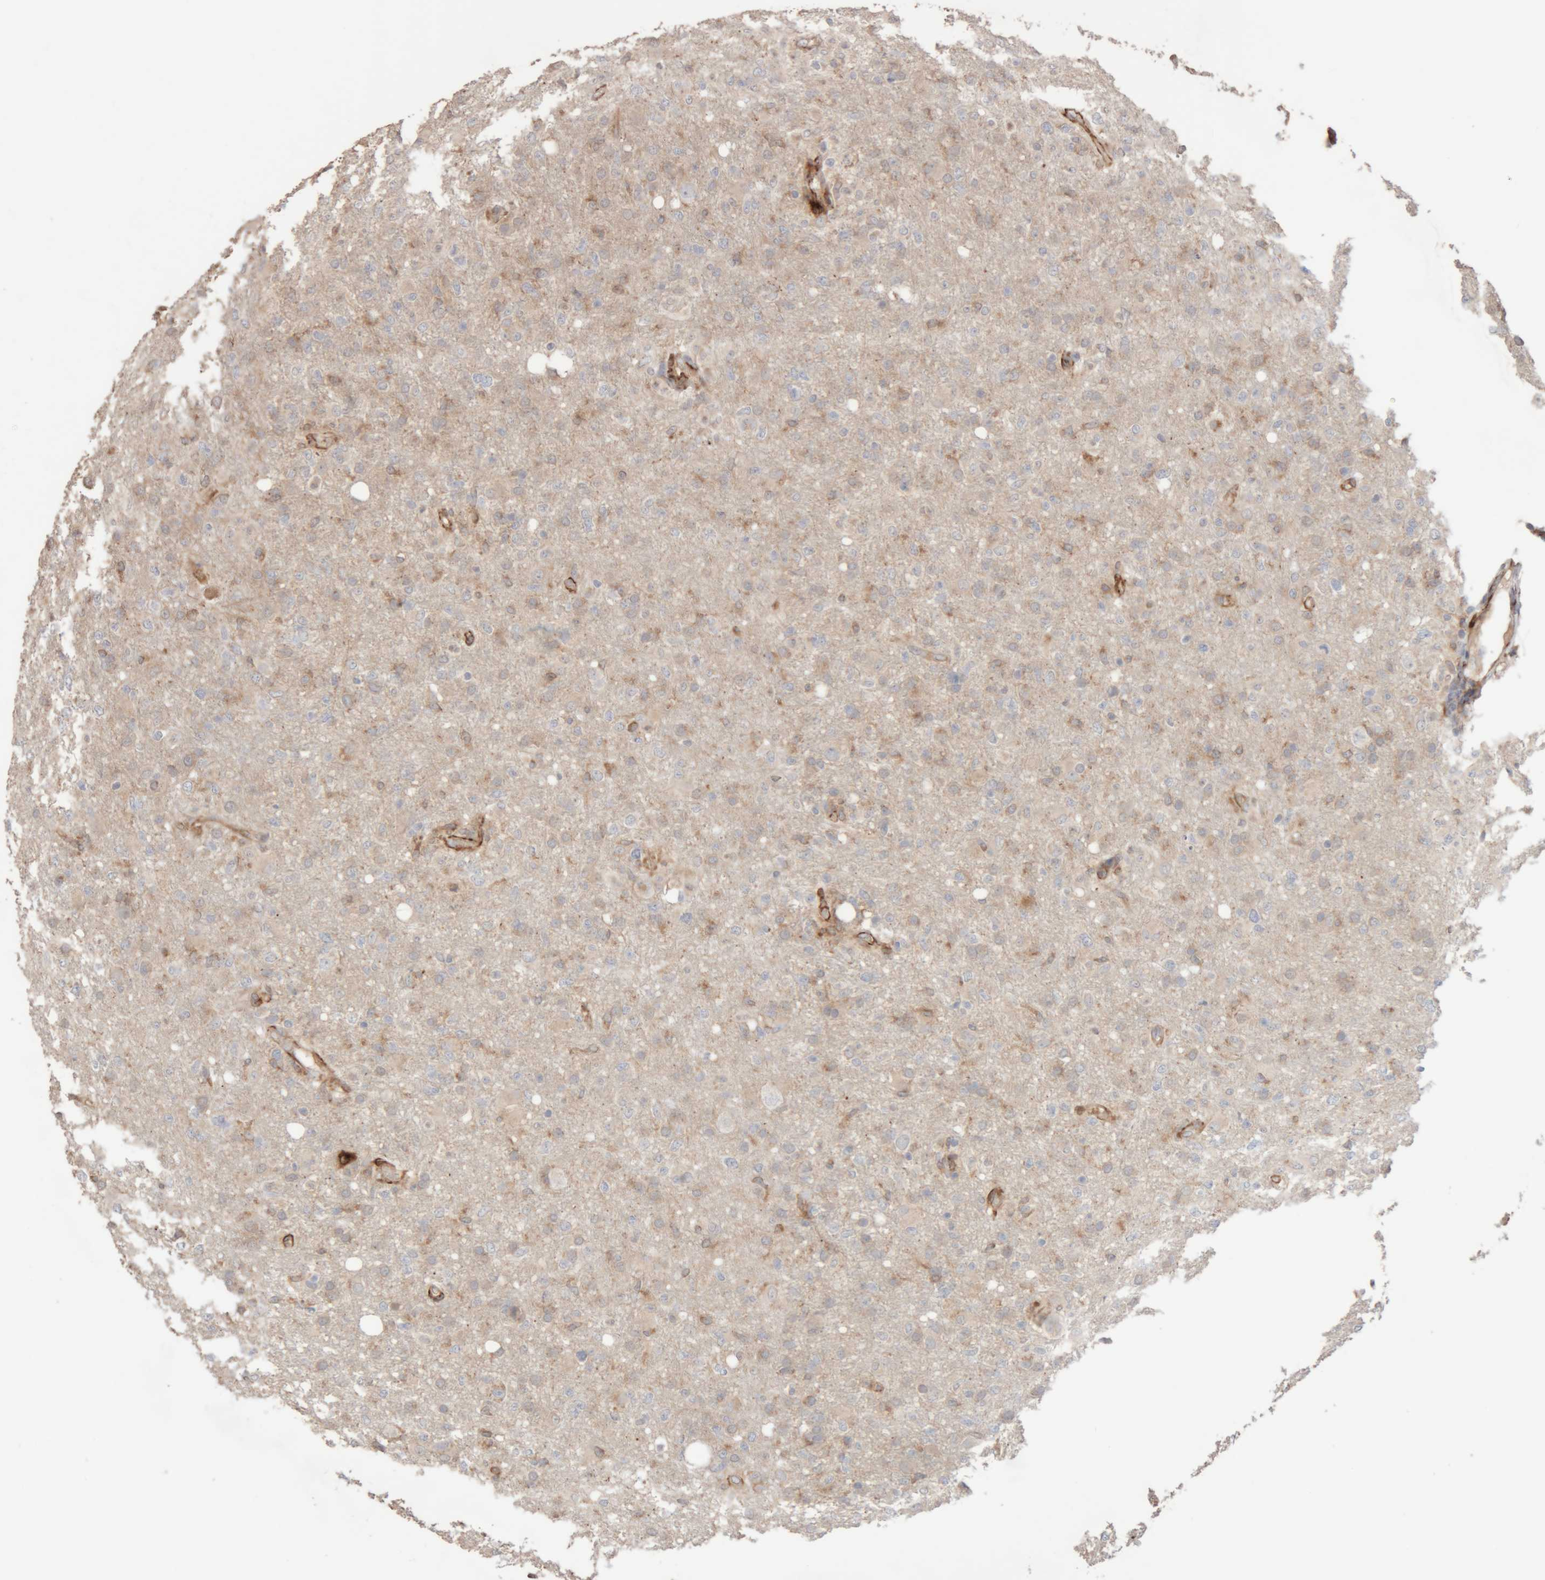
{"staining": {"intensity": "negative", "quantity": "none", "location": "none"}, "tissue": "glioma", "cell_type": "Tumor cells", "image_type": "cancer", "snomed": [{"axis": "morphology", "description": "Glioma, malignant, High grade"}, {"axis": "topography", "description": "Brain"}], "caption": "A micrograph of human malignant glioma (high-grade) is negative for staining in tumor cells.", "gene": "RAB32", "patient": {"sex": "female", "age": 57}}